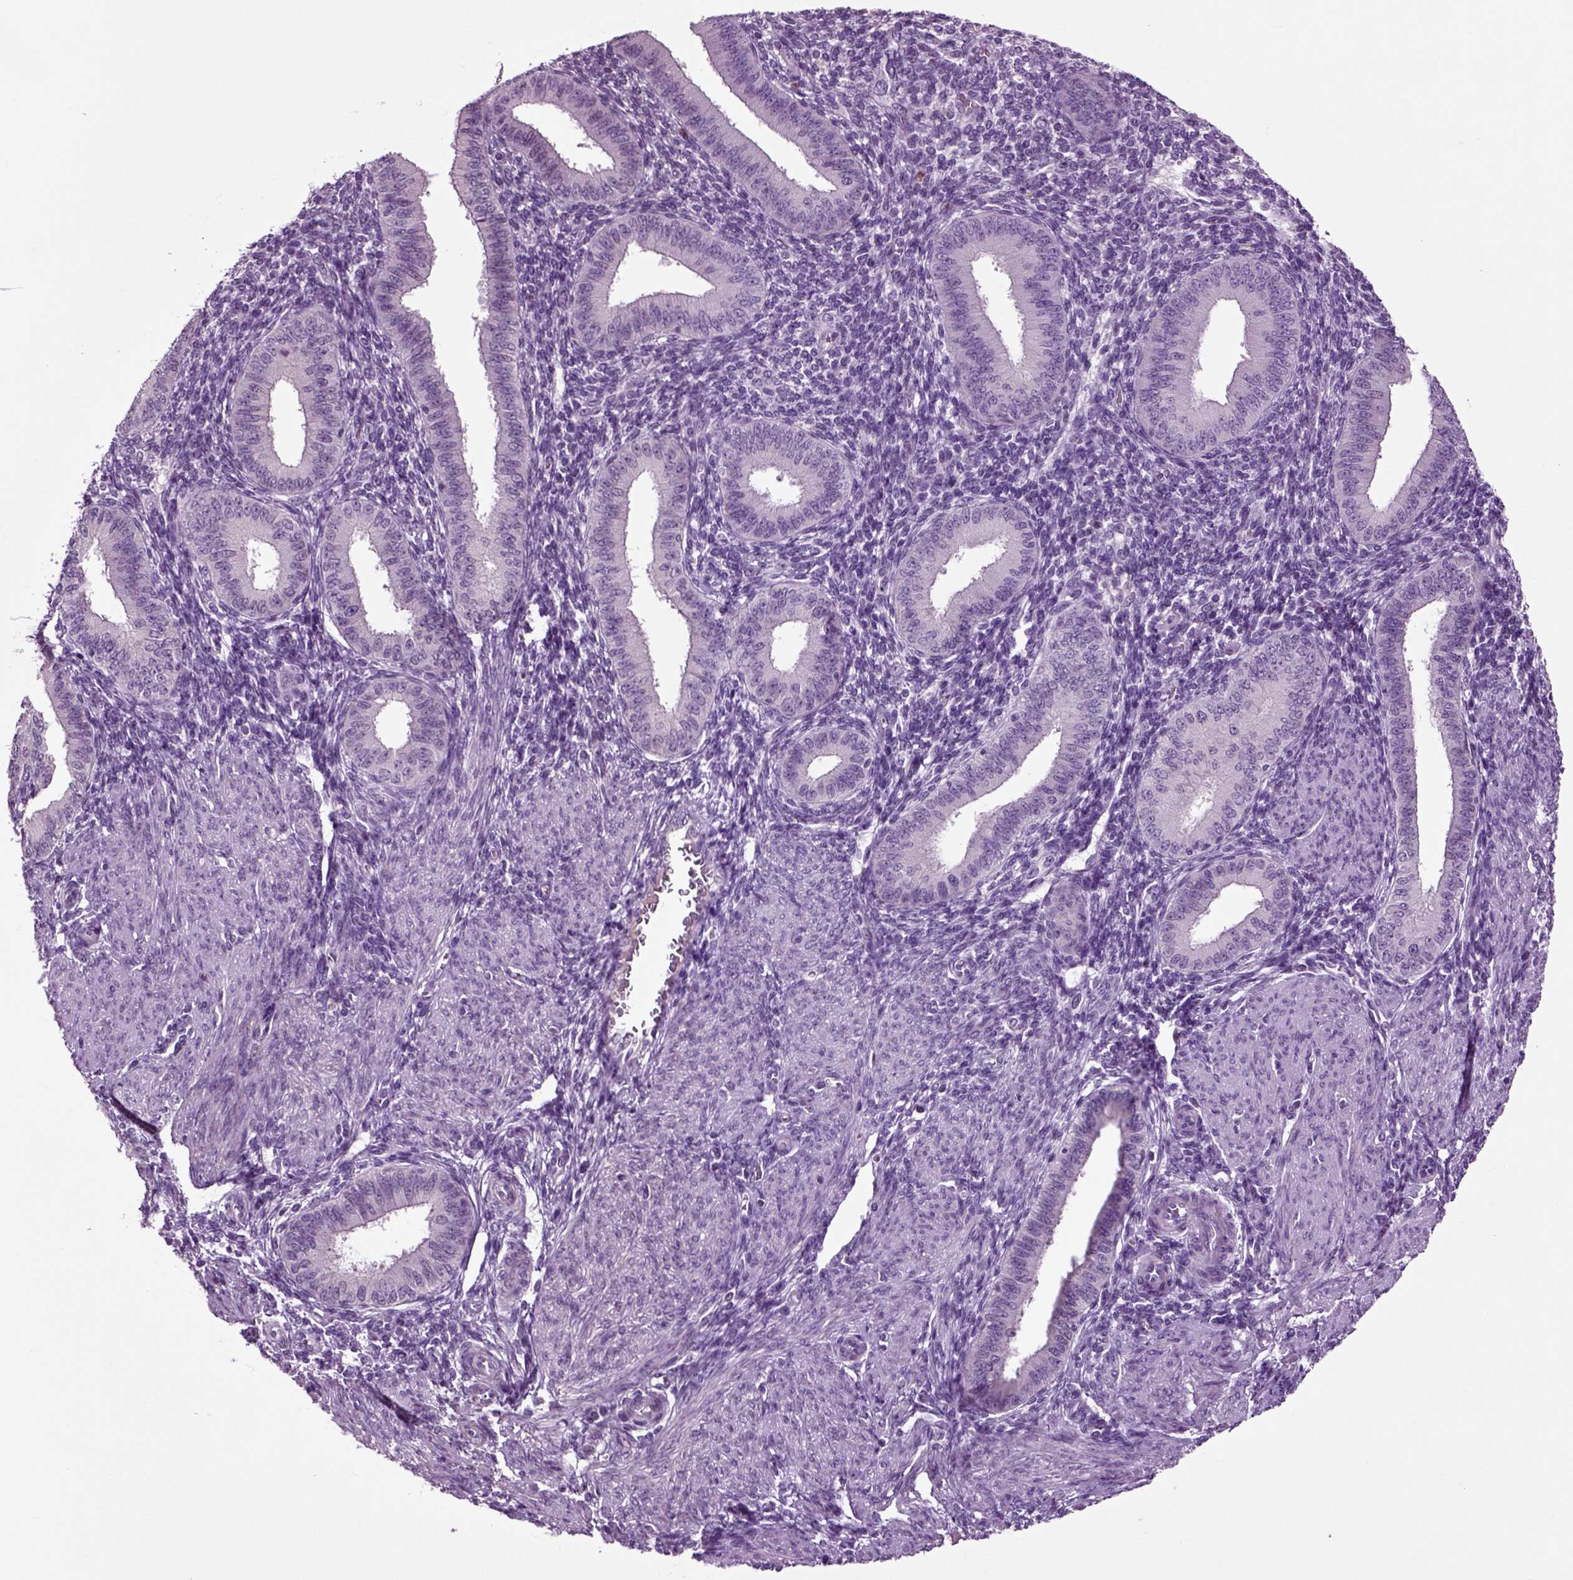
{"staining": {"intensity": "negative", "quantity": "none", "location": "none"}, "tissue": "endometrium", "cell_type": "Cells in endometrial stroma", "image_type": "normal", "snomed": [{"axis": "morphology", "description": "Normal tissue, NOS"}, {"axis": "topography", "description": "Endometrium"}], "caption": "An image of human endometrium is negative for staining in cells in endometrial stroma. The staining was performed using DAB to visualize the protein expression in brown, while the nuclei were stained in blue with hematoxylin (Magnification: 20x).", "gene": "CRHR1", "patient": {"sex": "female", "age": 39}}